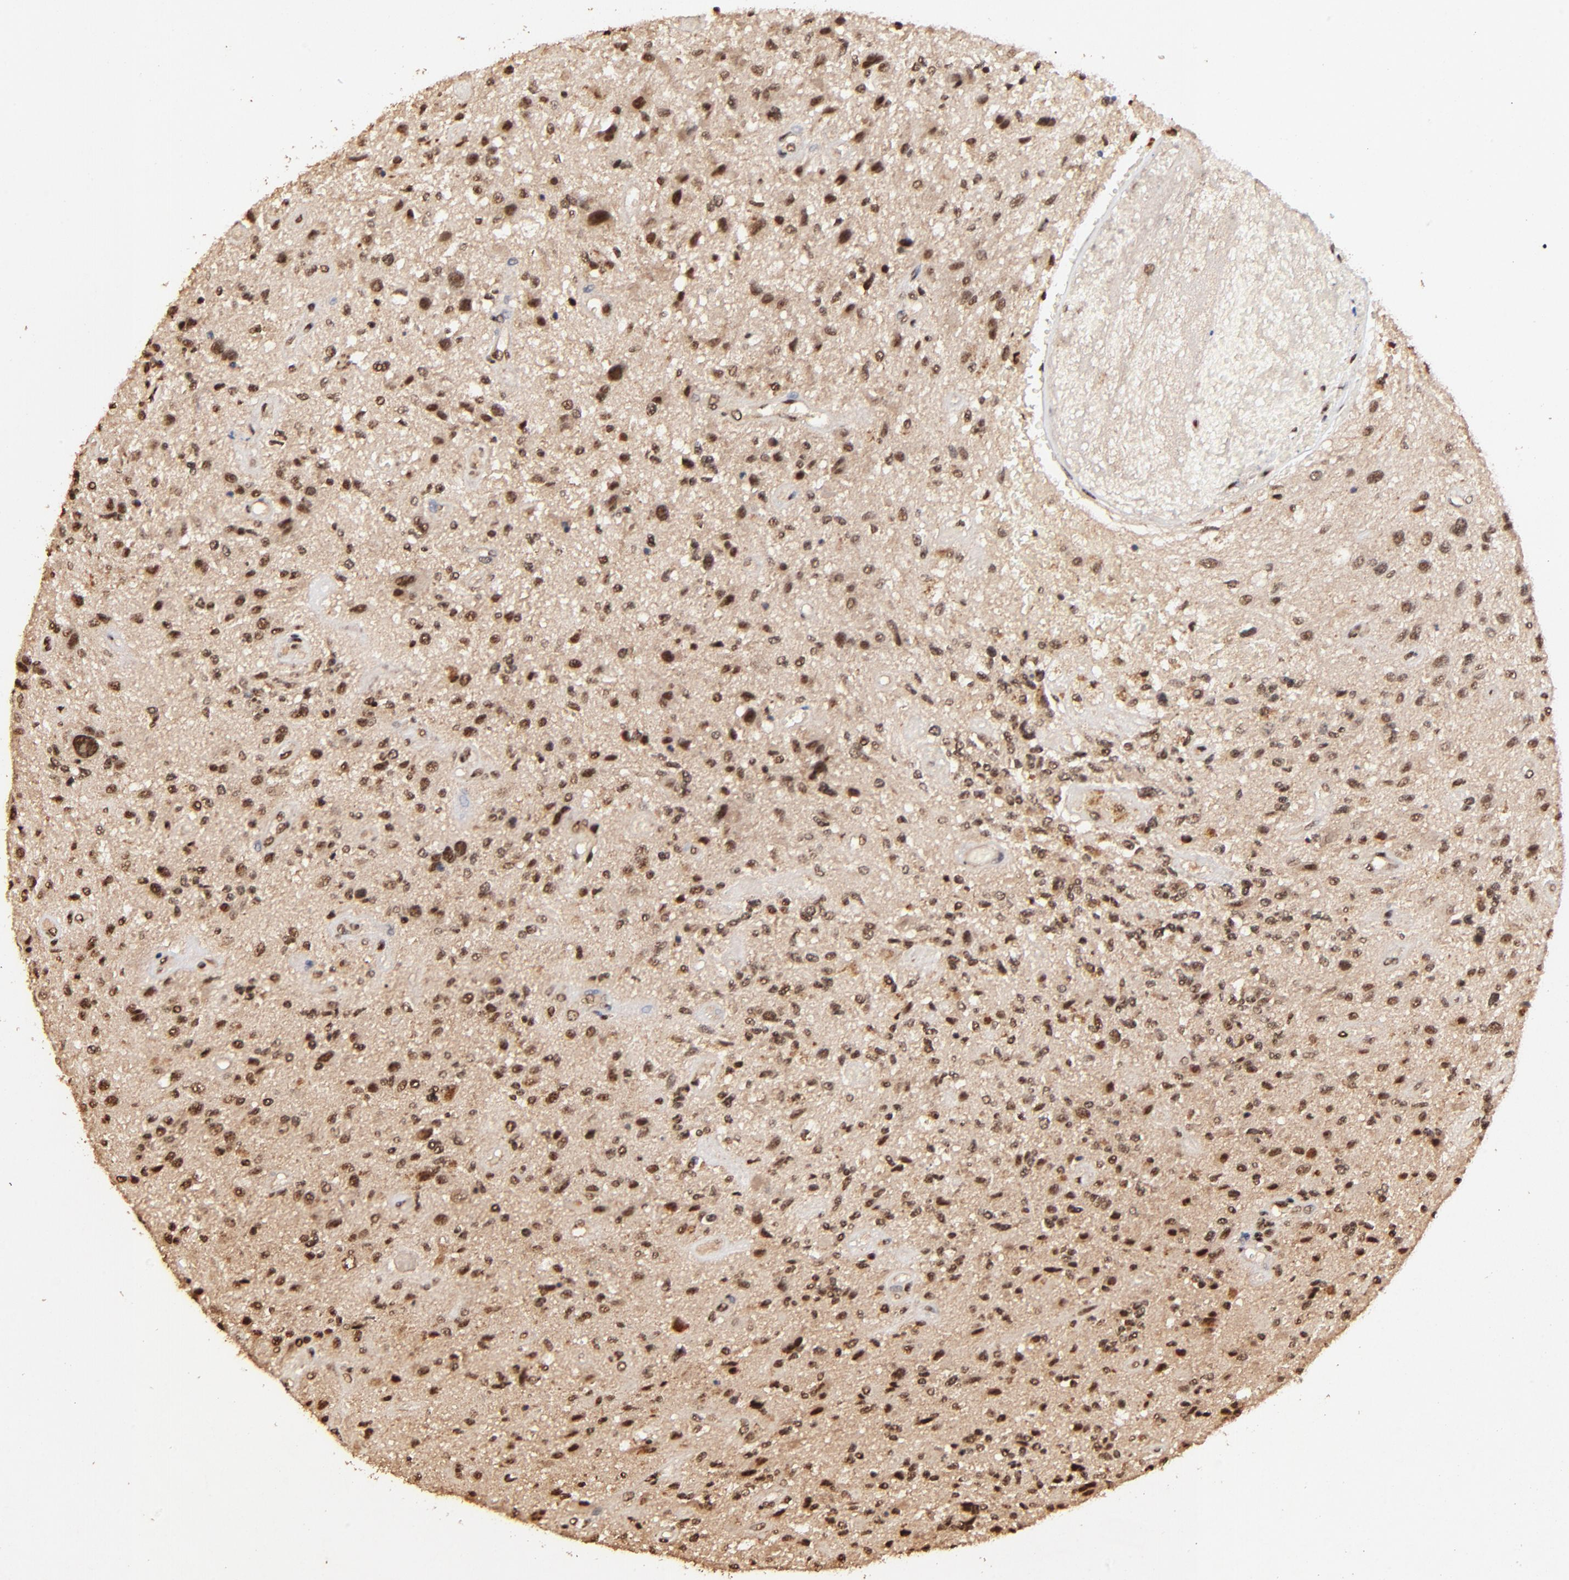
{"staining": {"intensity": "strong", "quantity": ">75%", "location": "cytoplasmic/membranous,nuclear"}, "tissue": "glioma", "cell_type": "Tumor cells", "image_type": "cancer", "snomed": [{"axis": "morphology", "description": "Normal tissue, NOS"}, {"axis": "morphology", "description": "Glioma, malignant, High grade"}, {"axis": "topography", "description": "Cerebral cortex"}], "caption": "Immunohistochemical staining of malignant high-grade glioma displays high levels of strong cytoplasmic/membranous and nuclear protein expression in approximately >75% of tumor cells.", "gene": "MED12", "patient": {"sex": "male", "age": 75}}